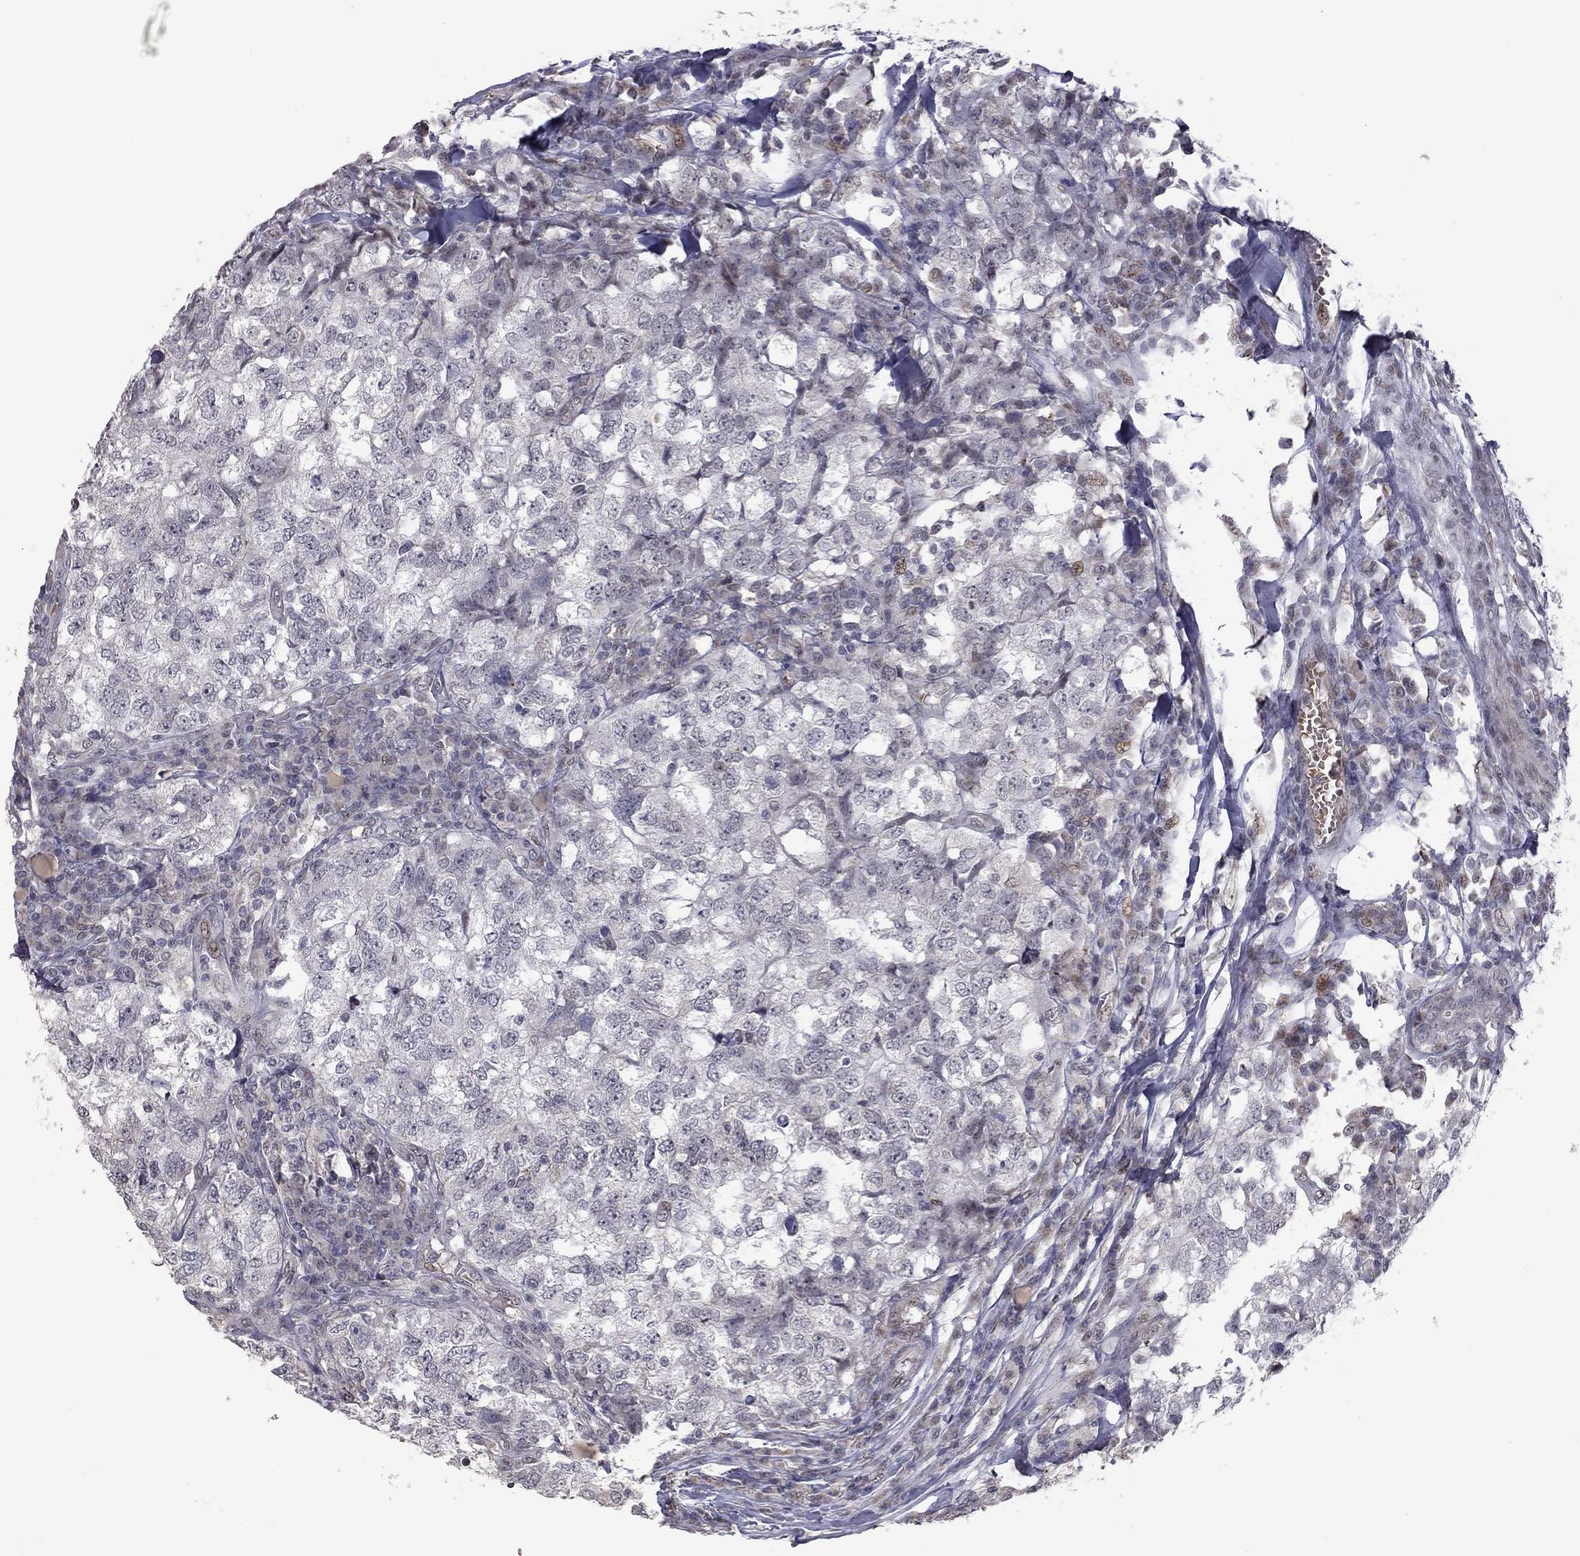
{"staining": {"intensity": "negative", "quantity": "none", "location": "none"}, "tissue": "breast cancer", "cell_type": "Tumor cells", "image_type": "cancer", "snomed": [{"axis": "morphology", "description": "Duct carcinoma"}, {"axis": "topography", "description": "Breast"}], "caption": "Human breast cancer (infiltrating ductal carcinoma) stained for a protein using immunohistochemistry (IHC) reveals no staining in tumor cells.", "gene": "MC3R", "patient": {"sex": "female", "age": 30}}